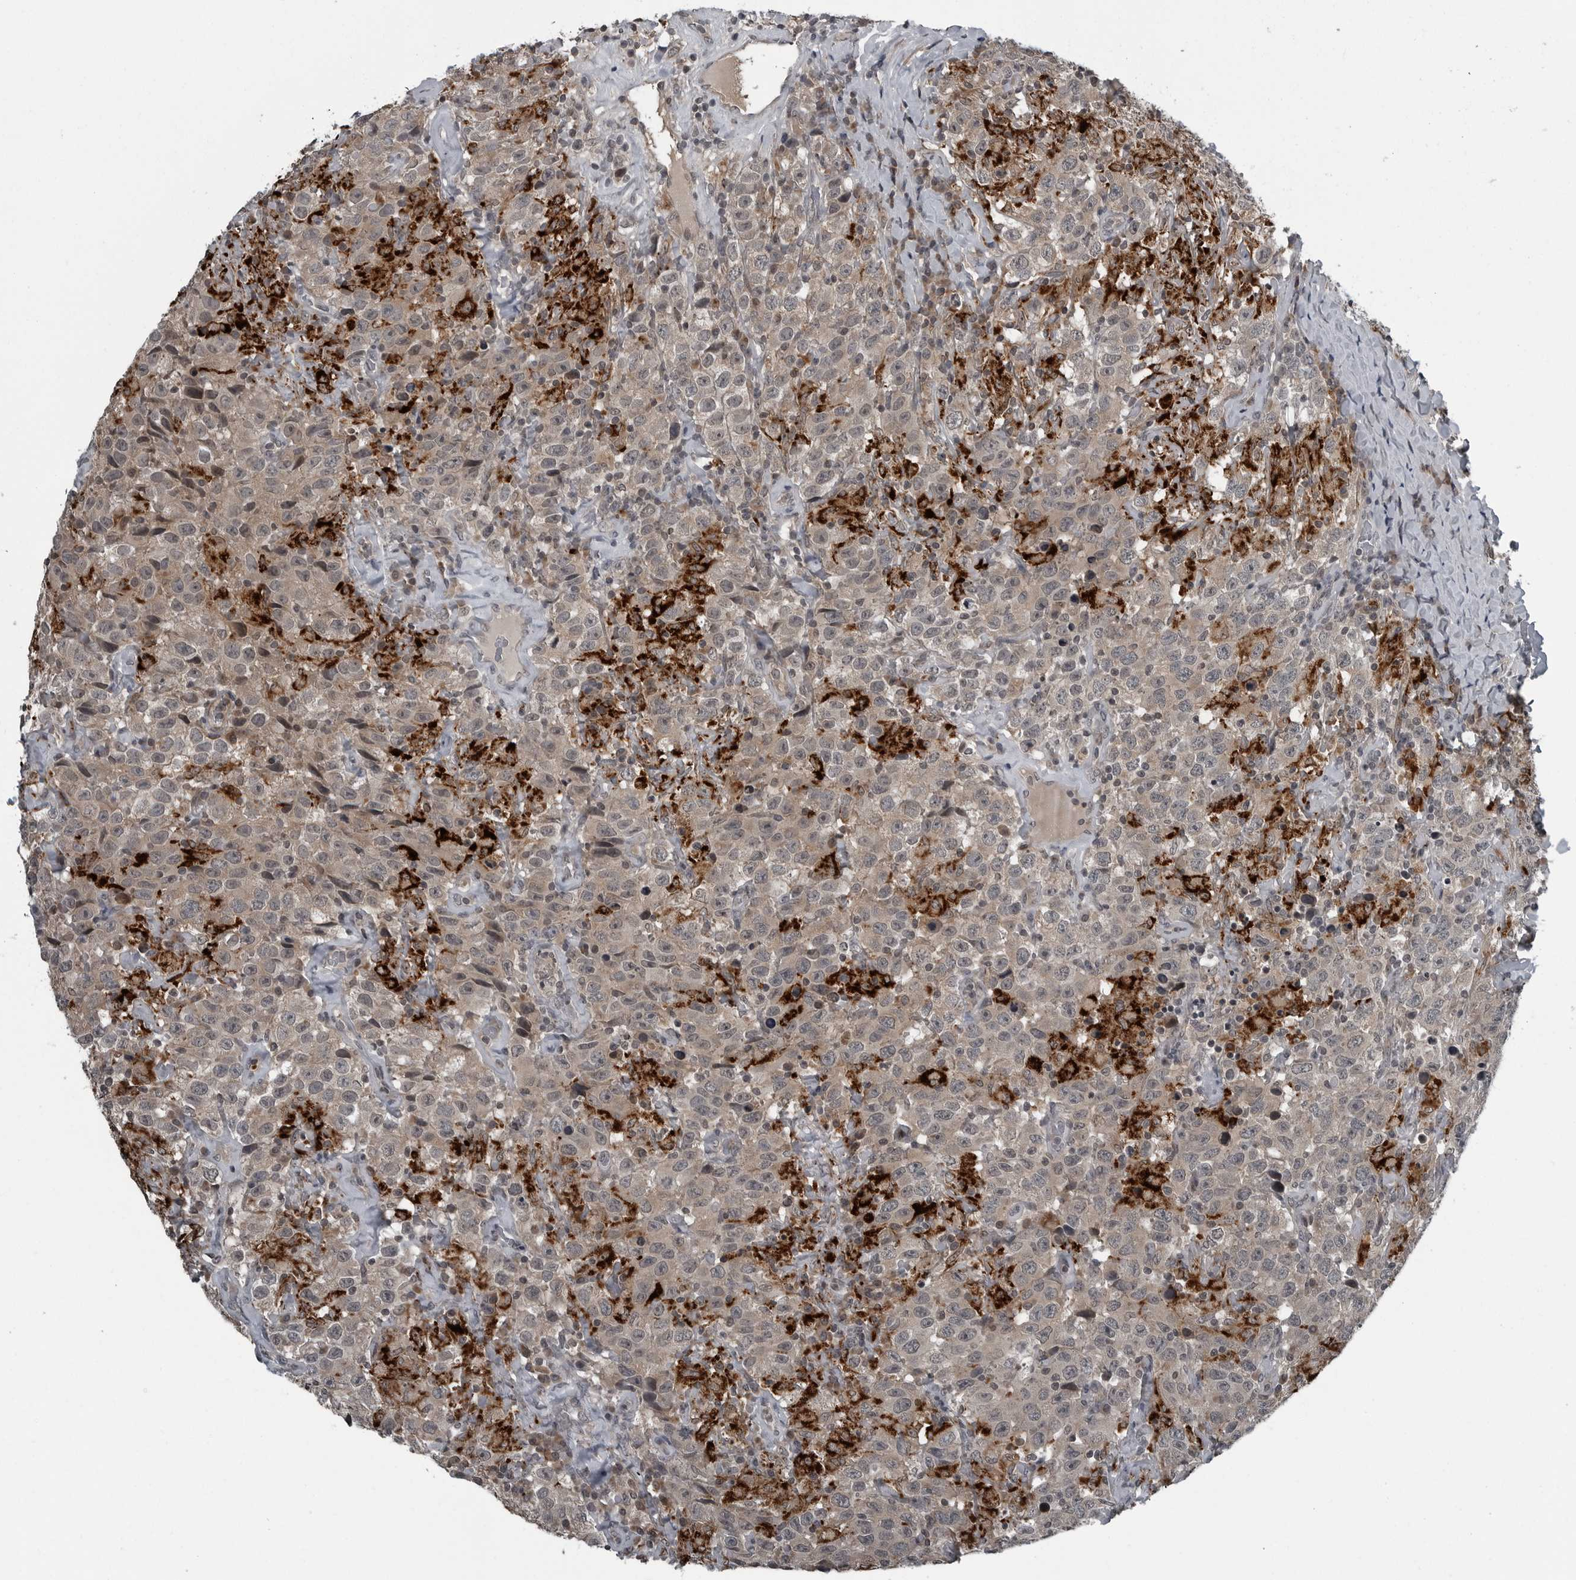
{"staining": {"intensity": "weak", "quantity": ">75%", "location": "cytoplasmic/membranous"}, "tissue": "testis cancer", "cell_type": "Tumor cells", "image_type": "cancer", "snomed": [{"axis": "morphology", "description": "Seminoma, NOS"}, {"axis": "topography", "description": "Testis"}], "caption": "About >75% of tumor cells in human seminoma (testis) display weak cytoplasmic/membranous protein expression as visualized by brown immunohistochemical staining.", "gene": "GAK", "patient": {"sex": "male", "age": 41}}